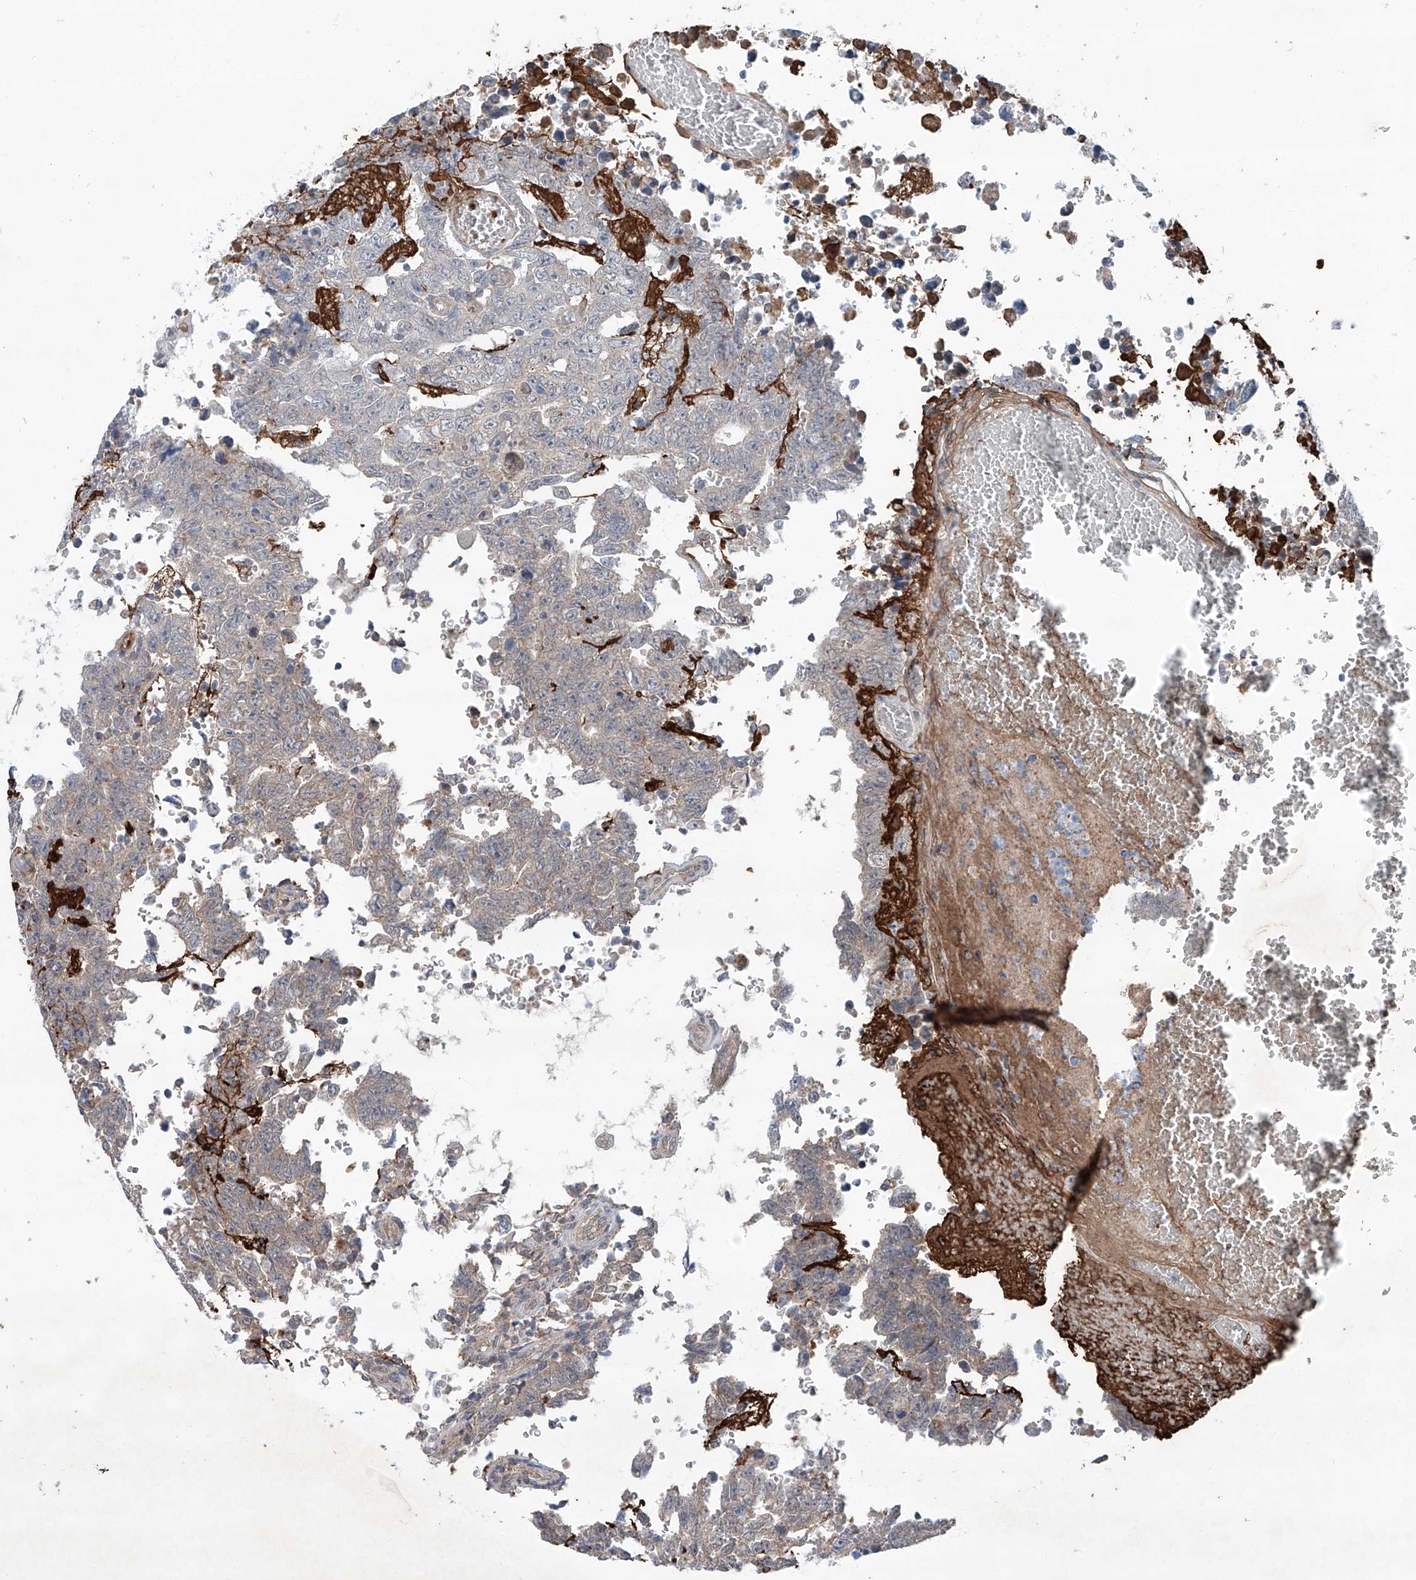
{"staining": {"intensity": "weak", "quantity": "25%-75%", "location": "cytoplasmic/membranous"}, "tissue": "testis cancer", "cell_type": "Tumor cells", "image_type": "cancer", "snomed": [{"axis": "morphology", "description": "Carcinoma, Embryonal, NOS"}, {"axis": "topography", "description": "Testis"}], "caption": "High-power microscopy captured an immunohistochemistry (IHC) micrograph of testis cancer (embryonal carcinoma), revealing weak cytoplasmic/membranous positivity in approximately 25%-75% of tumor cells.", "gene": "SIX4", "patient": {"sex": "male", "age": 26}}